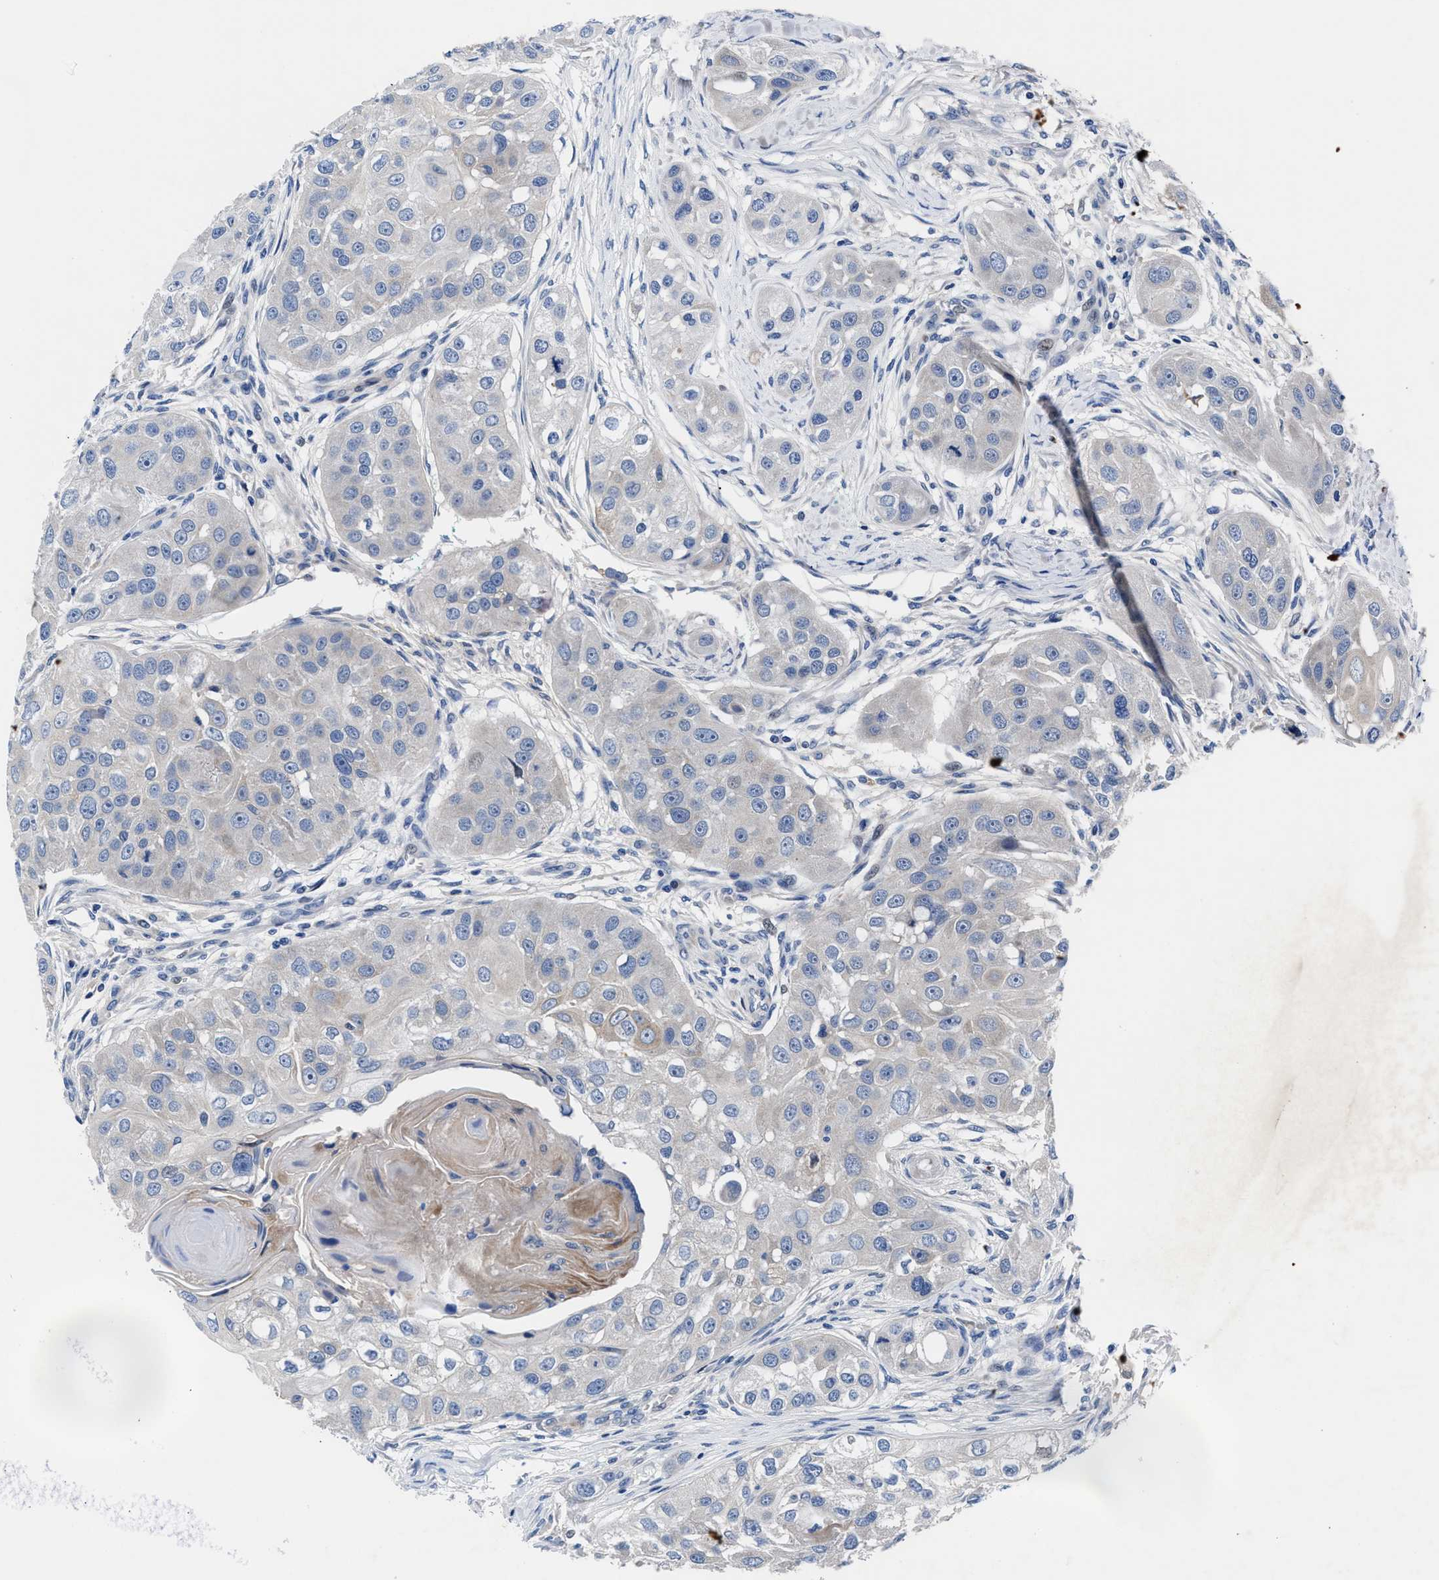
{"staining": {"intensity": "negative", "quantity": "none", "location": "none"}, "tissue": "head and neck cancer", "cell_type": "Tumor cells", "image_type": "cancer", "snomed": [{"axis": "morphology", "description": "Normal tissue, NOS"}, {"axis": "morphology", "description": "Squamous cell carcinoma, NOS"}, {"axis": "topography", "description": "Skeletal muscle"}, {"axis": "topography", "description": "Head-Neck"}], "caption": "IHC image of neoplastic tissue: head and neck cancer stained with DAB (3,3'-diaminobenzidine) demonstrates no significant protein staining in tumor cells.", "gene": "DHRS13", "patient": {"sex": "male", "age": 51}}